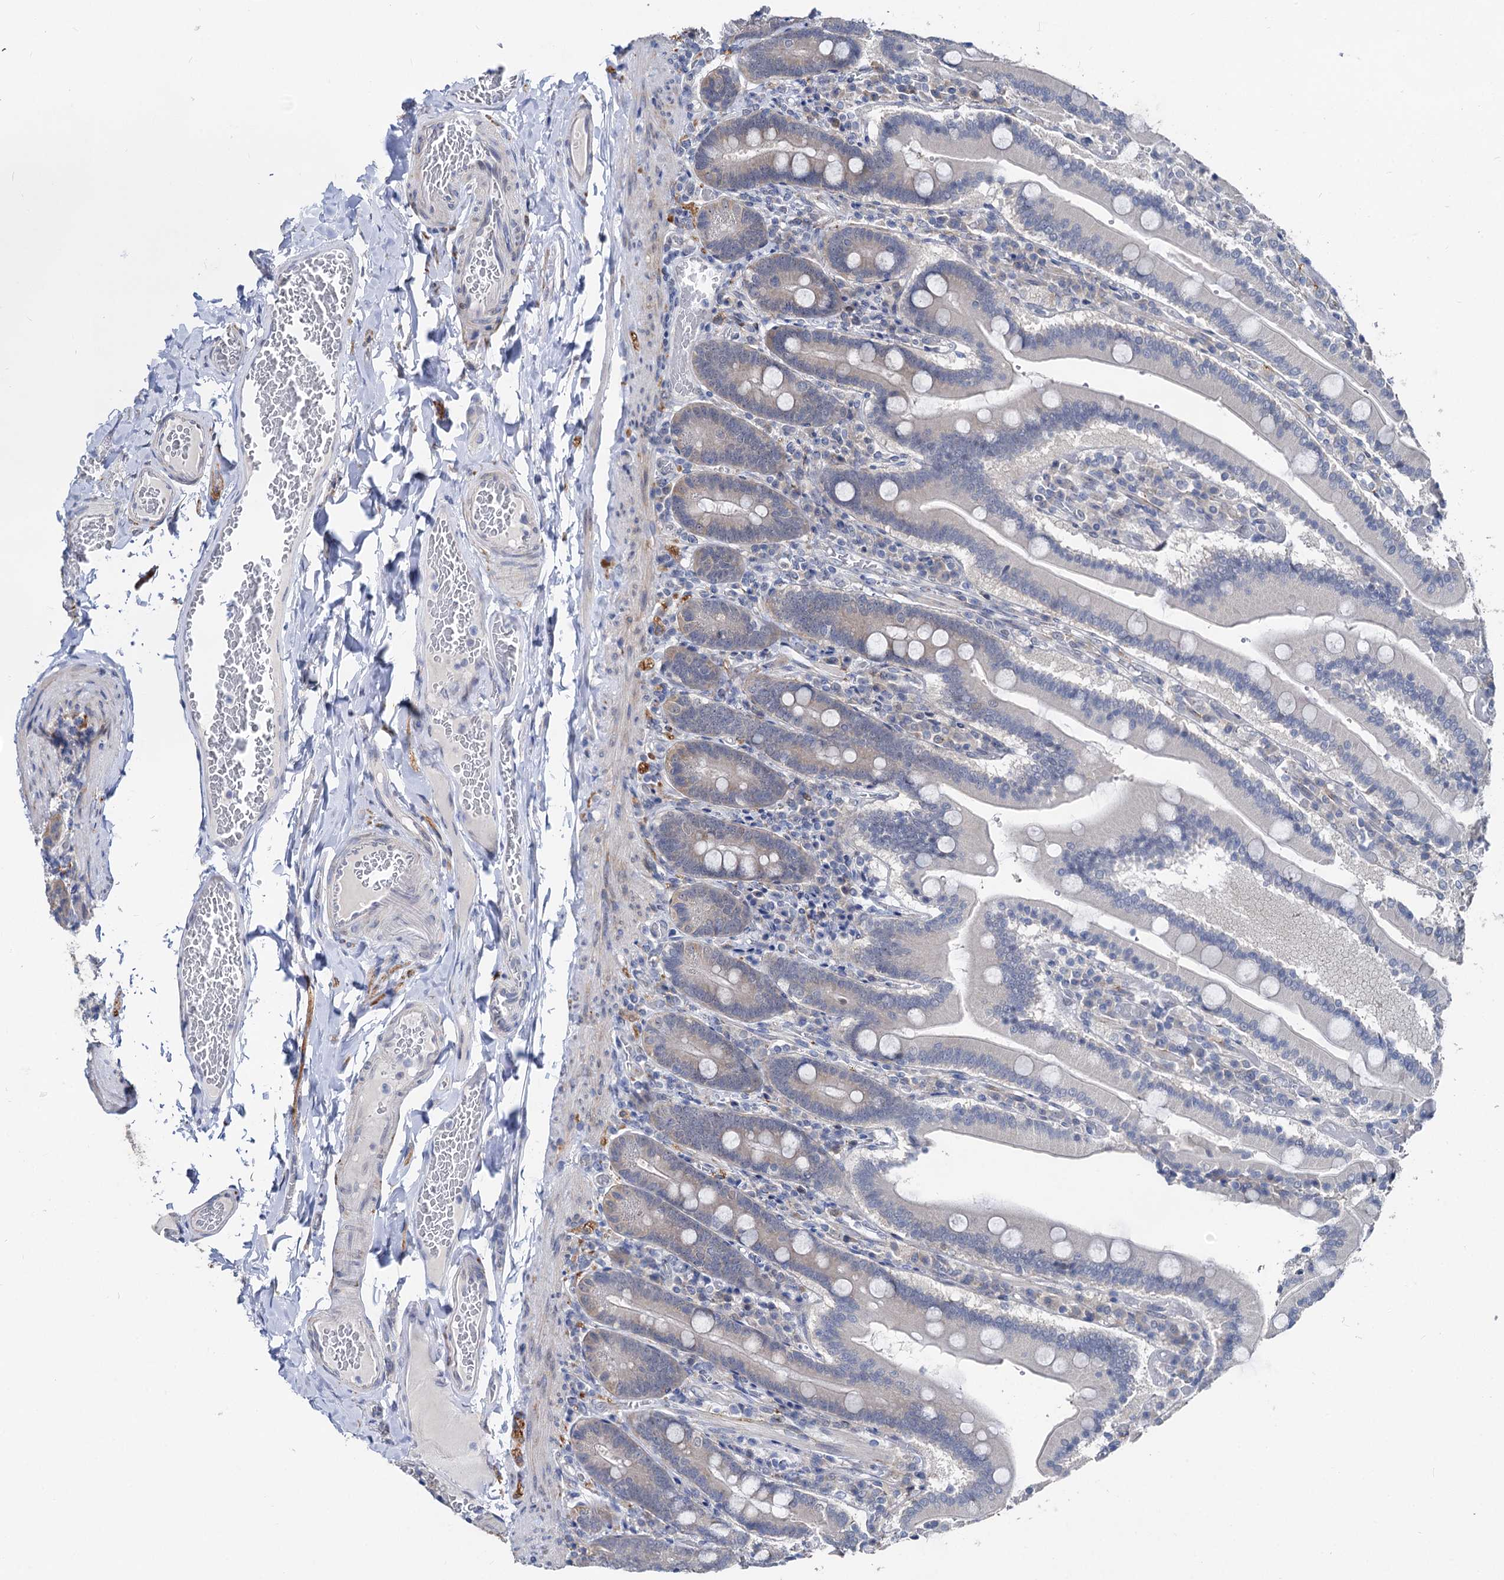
{"staining": {"intensity": "negative", "quantity": "none", "location": "none"}, "tissue": "duodenum", "cell_type": "Glandular cells", "image_type": "normal", "snomed": [{"axis": "morphology", "description": "Normal tissue, NOS"}, {"axis": "topography", "description": "Duodenum"}], "caption": "Image shows no protein expression in glandular cells of unremarkable duodenum. Nuclei are stained in blue.", "gene": "CAPRIN2", "patient": {"sex": "female", "age": 62}}